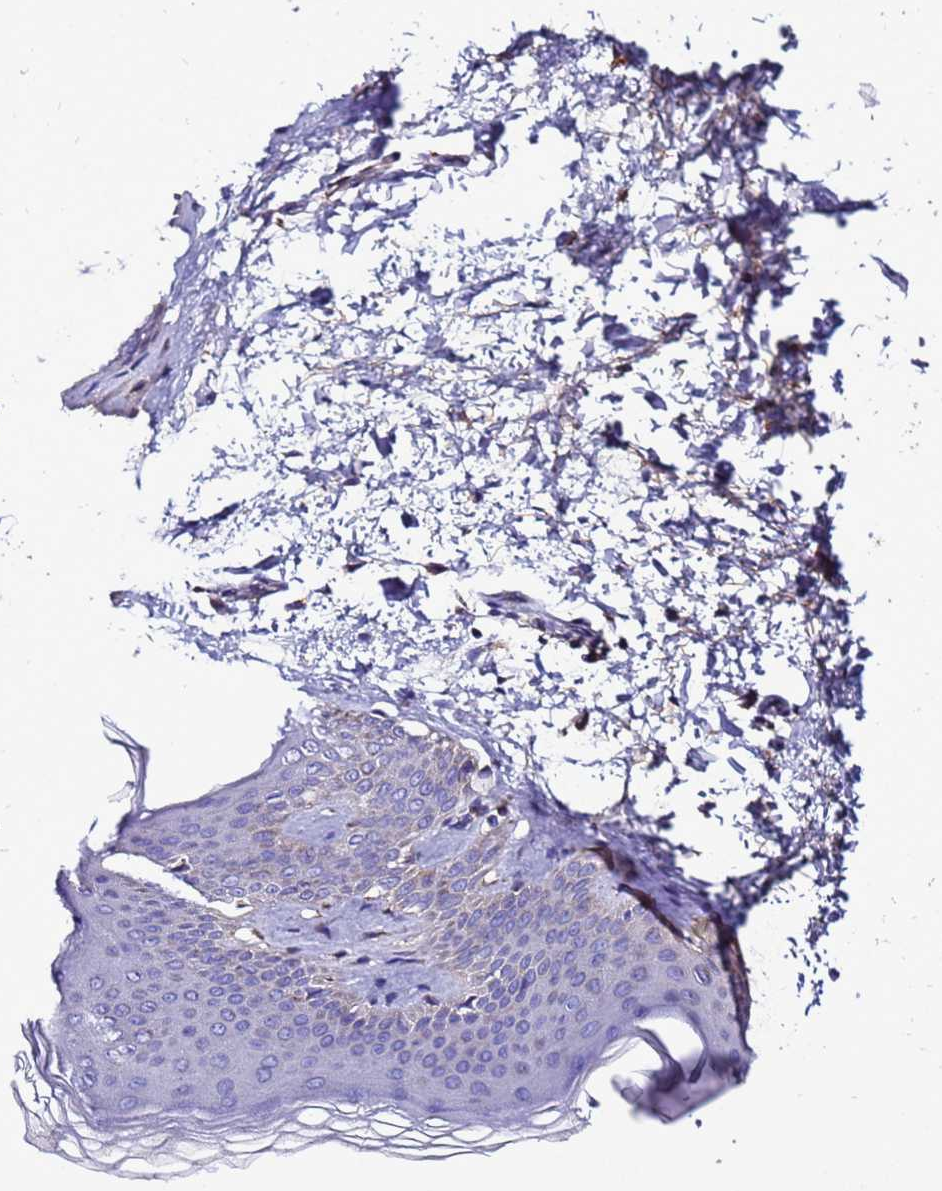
{"staining": {"intensity": "negative", "quantity": "none", "location": "none"}, "tissue": "skin", "cell_type": "Fibroblasts", "image_type": "normal", "snomed": [{"axis": "morphology", "description": "Normal tissue, NOS"}, {"axis": "topography", "description": "Skin"}], "caption": "Immunohistochemical staining of benign human skin reveals no significant positivity in fibroblasts. (DAB immunohistochemistry (IHC), high magnification).", "gene": "HIGD2A", "patient": {"sex": "female", "age": 27}}